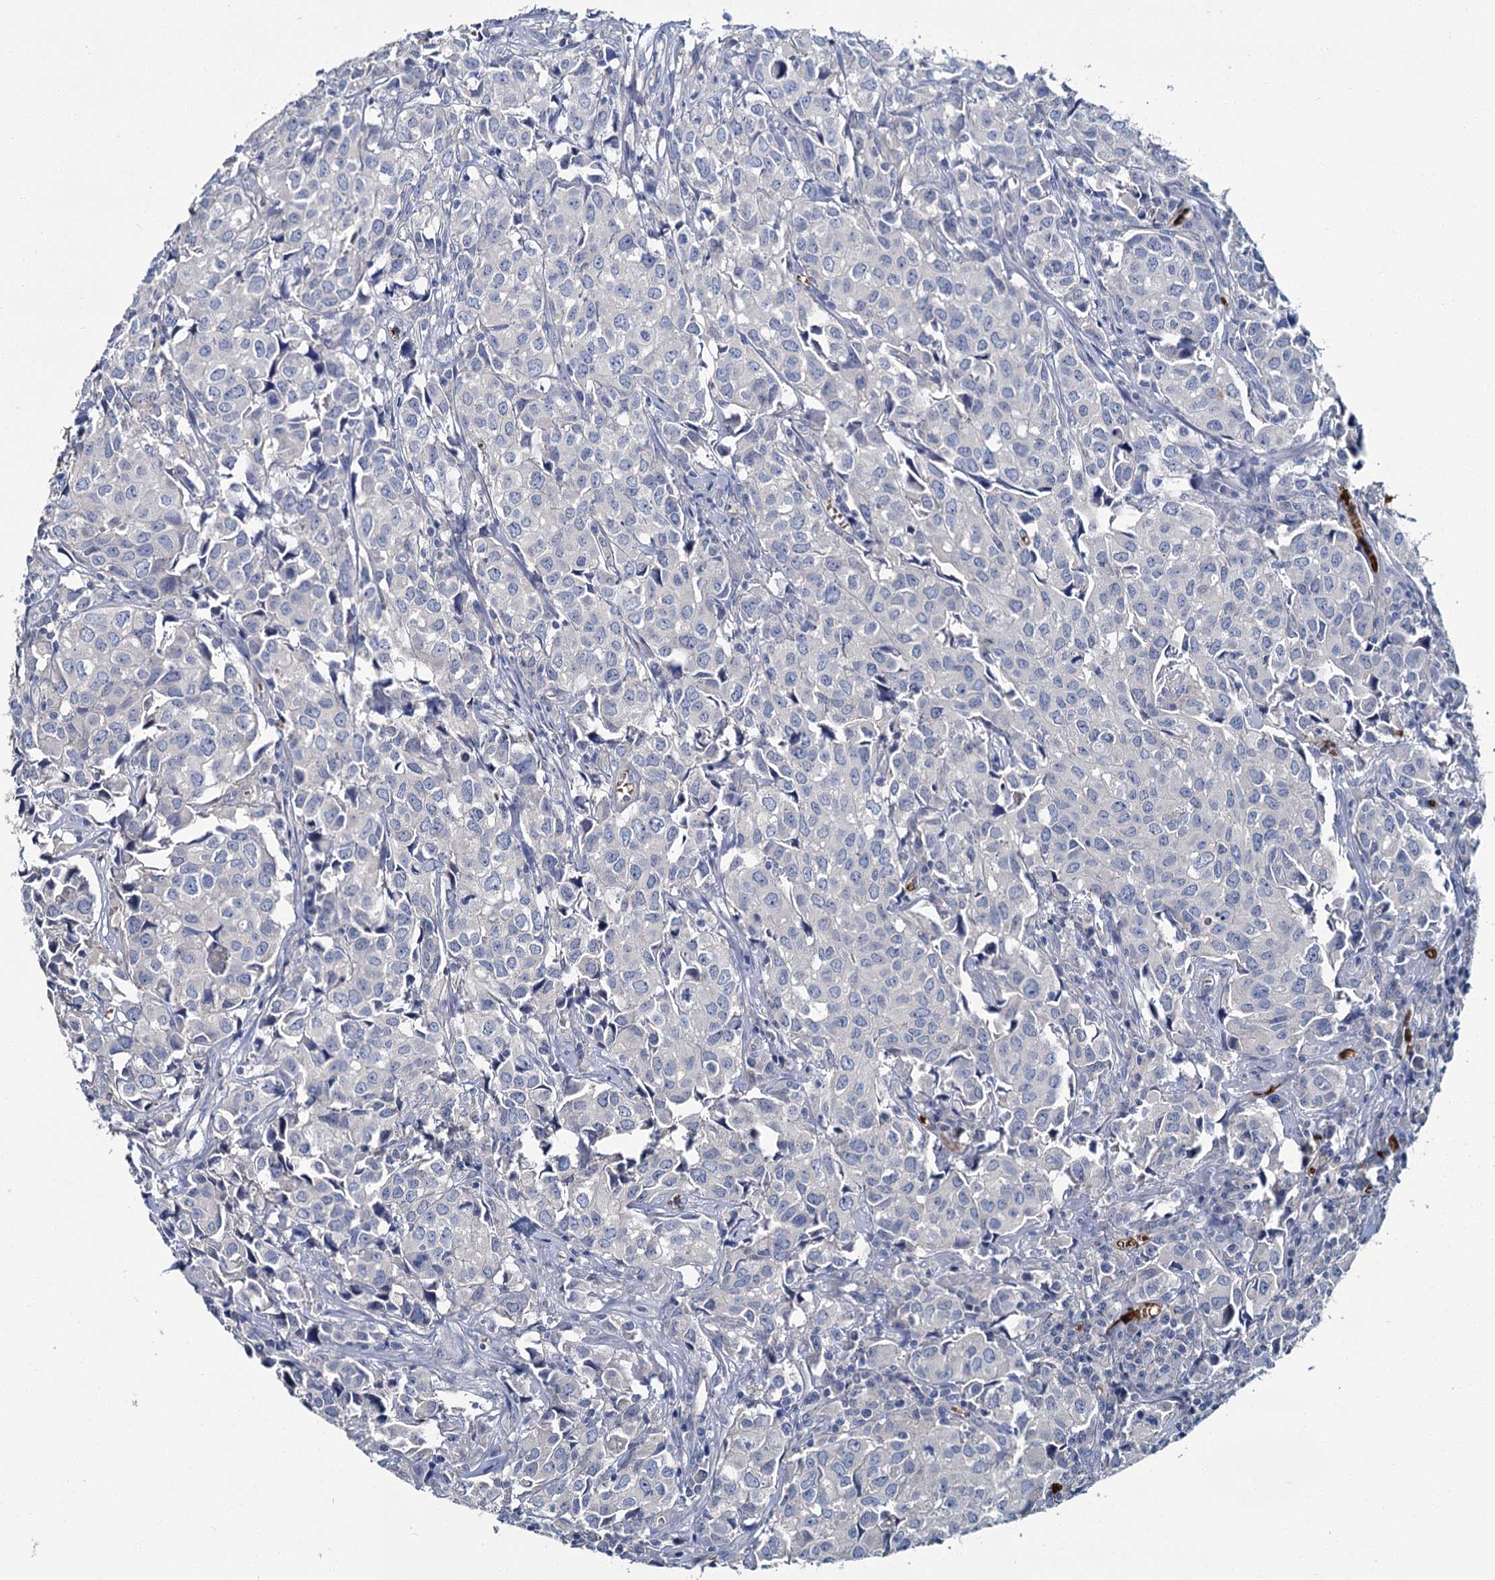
{"staining": {"intensity": "negative", "quantity": "none", "location": "none"}, "tissue": "urothelial cancer", "cell_type": "Tumor cells", "image_type": "cancer", "snomed": [{"axis": "morphology", "description": "Urothelial carcinoma, High grade"}, {"axis": "topography", "description": "Urinary bladder"}], "caption": "This is an immunohistochemistry micrograph of human high-grade urothelial carcinoma. There is no expression in tumor cells.", "gene": "ATG2A", "patient": {"sex": "female", "age": 75}}